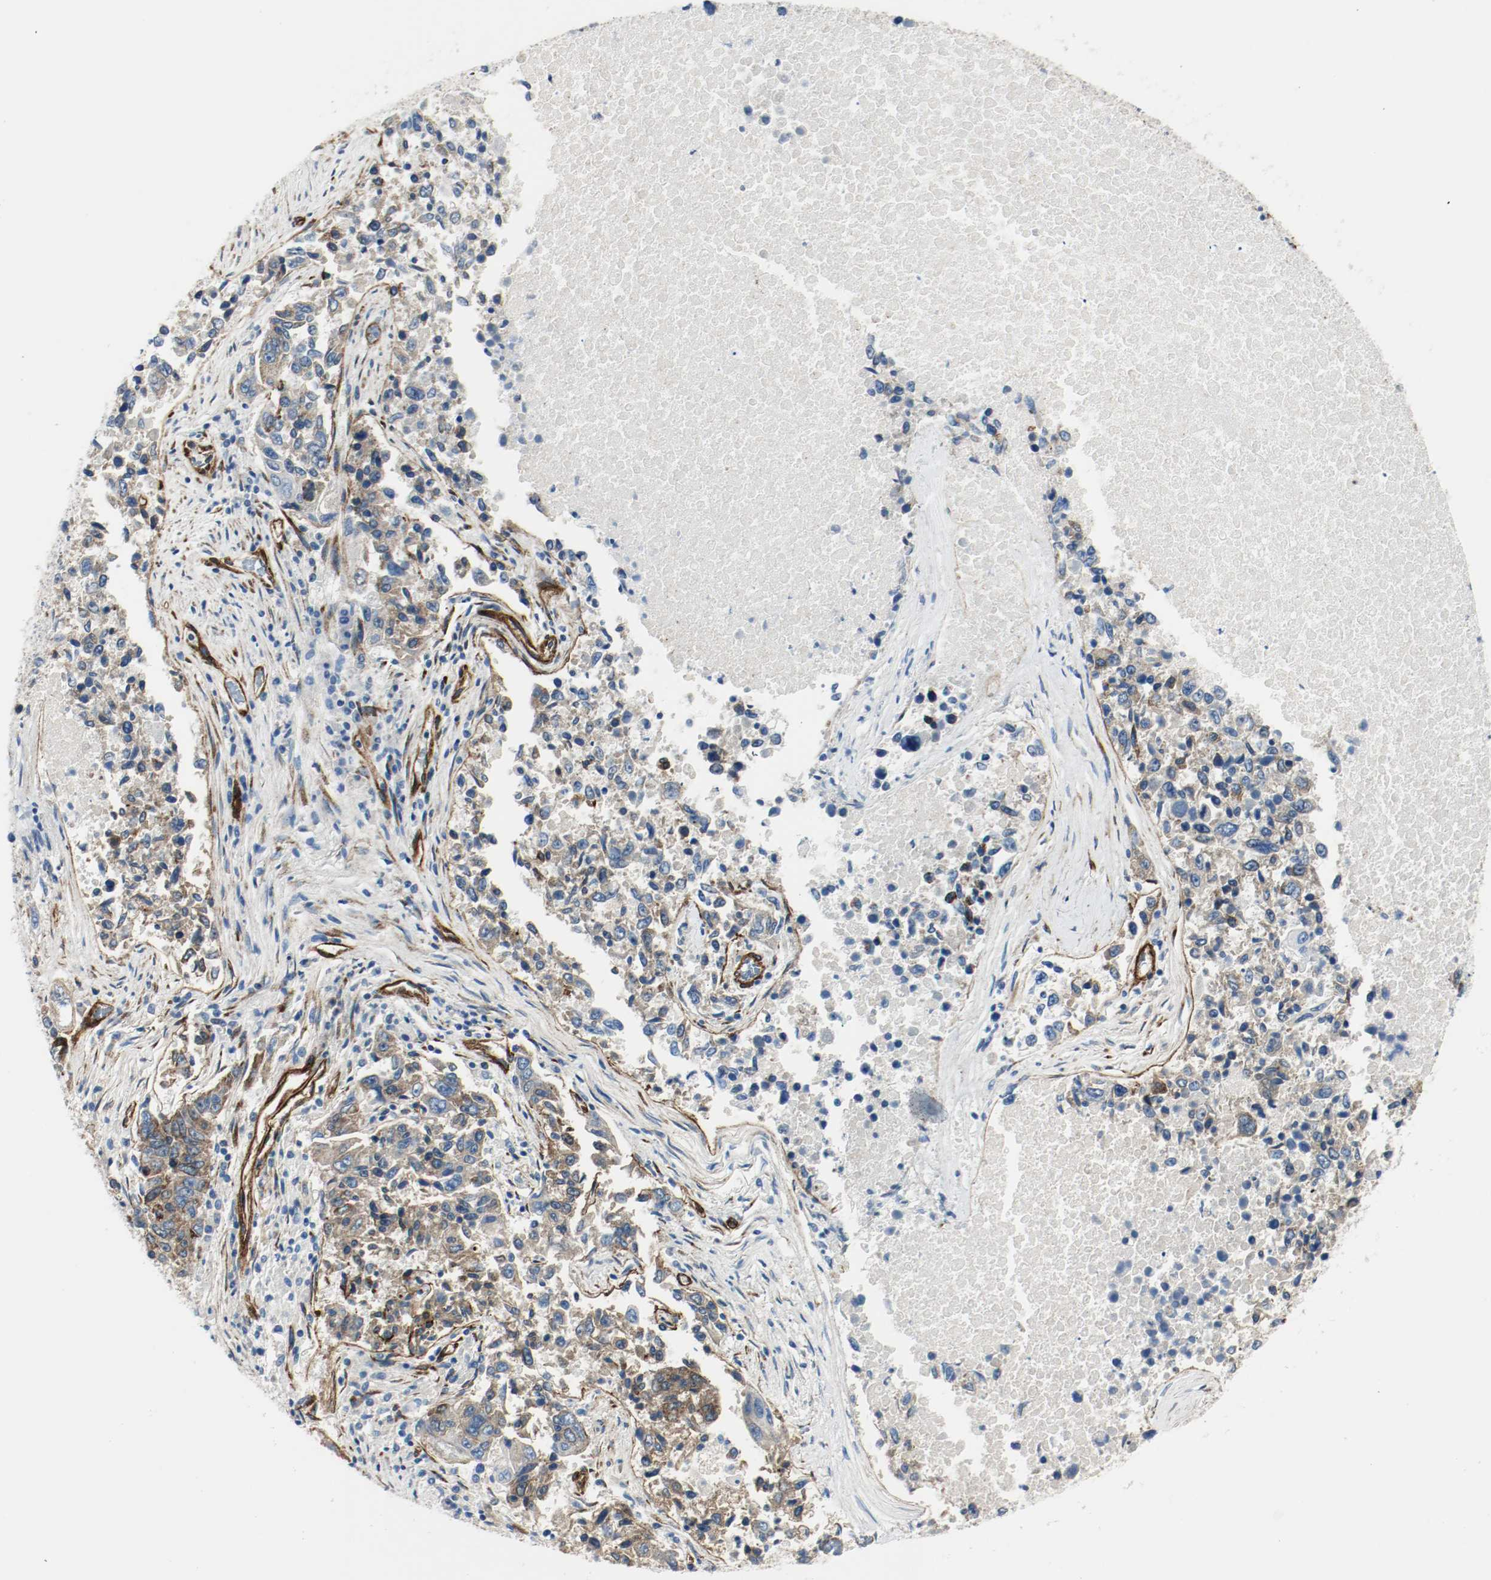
{"staining": {"intensity": "weak", "quantity": "<25%", "location": "cytoplasmic/membranous"}, "tissue": "lung cancer", "cell_type": "Tumor cells", "image_type": "cancer", "snomed": [{"axis": "morphology", "description": "Adenocarcinoma, NOS"}, {"axis": "topography", "description": "Lung"}], "caption": "There is no significant expression in tumor cells of lung cancer (adenocarcinoma). (Stains: DAB immunohistochemistry (IHC) with hematoxylin counter stain, Microscopy: brightfield microscopy at high magnification).", "gene": "LAMB1", "patient": {"sex": "male", "age": 84}}